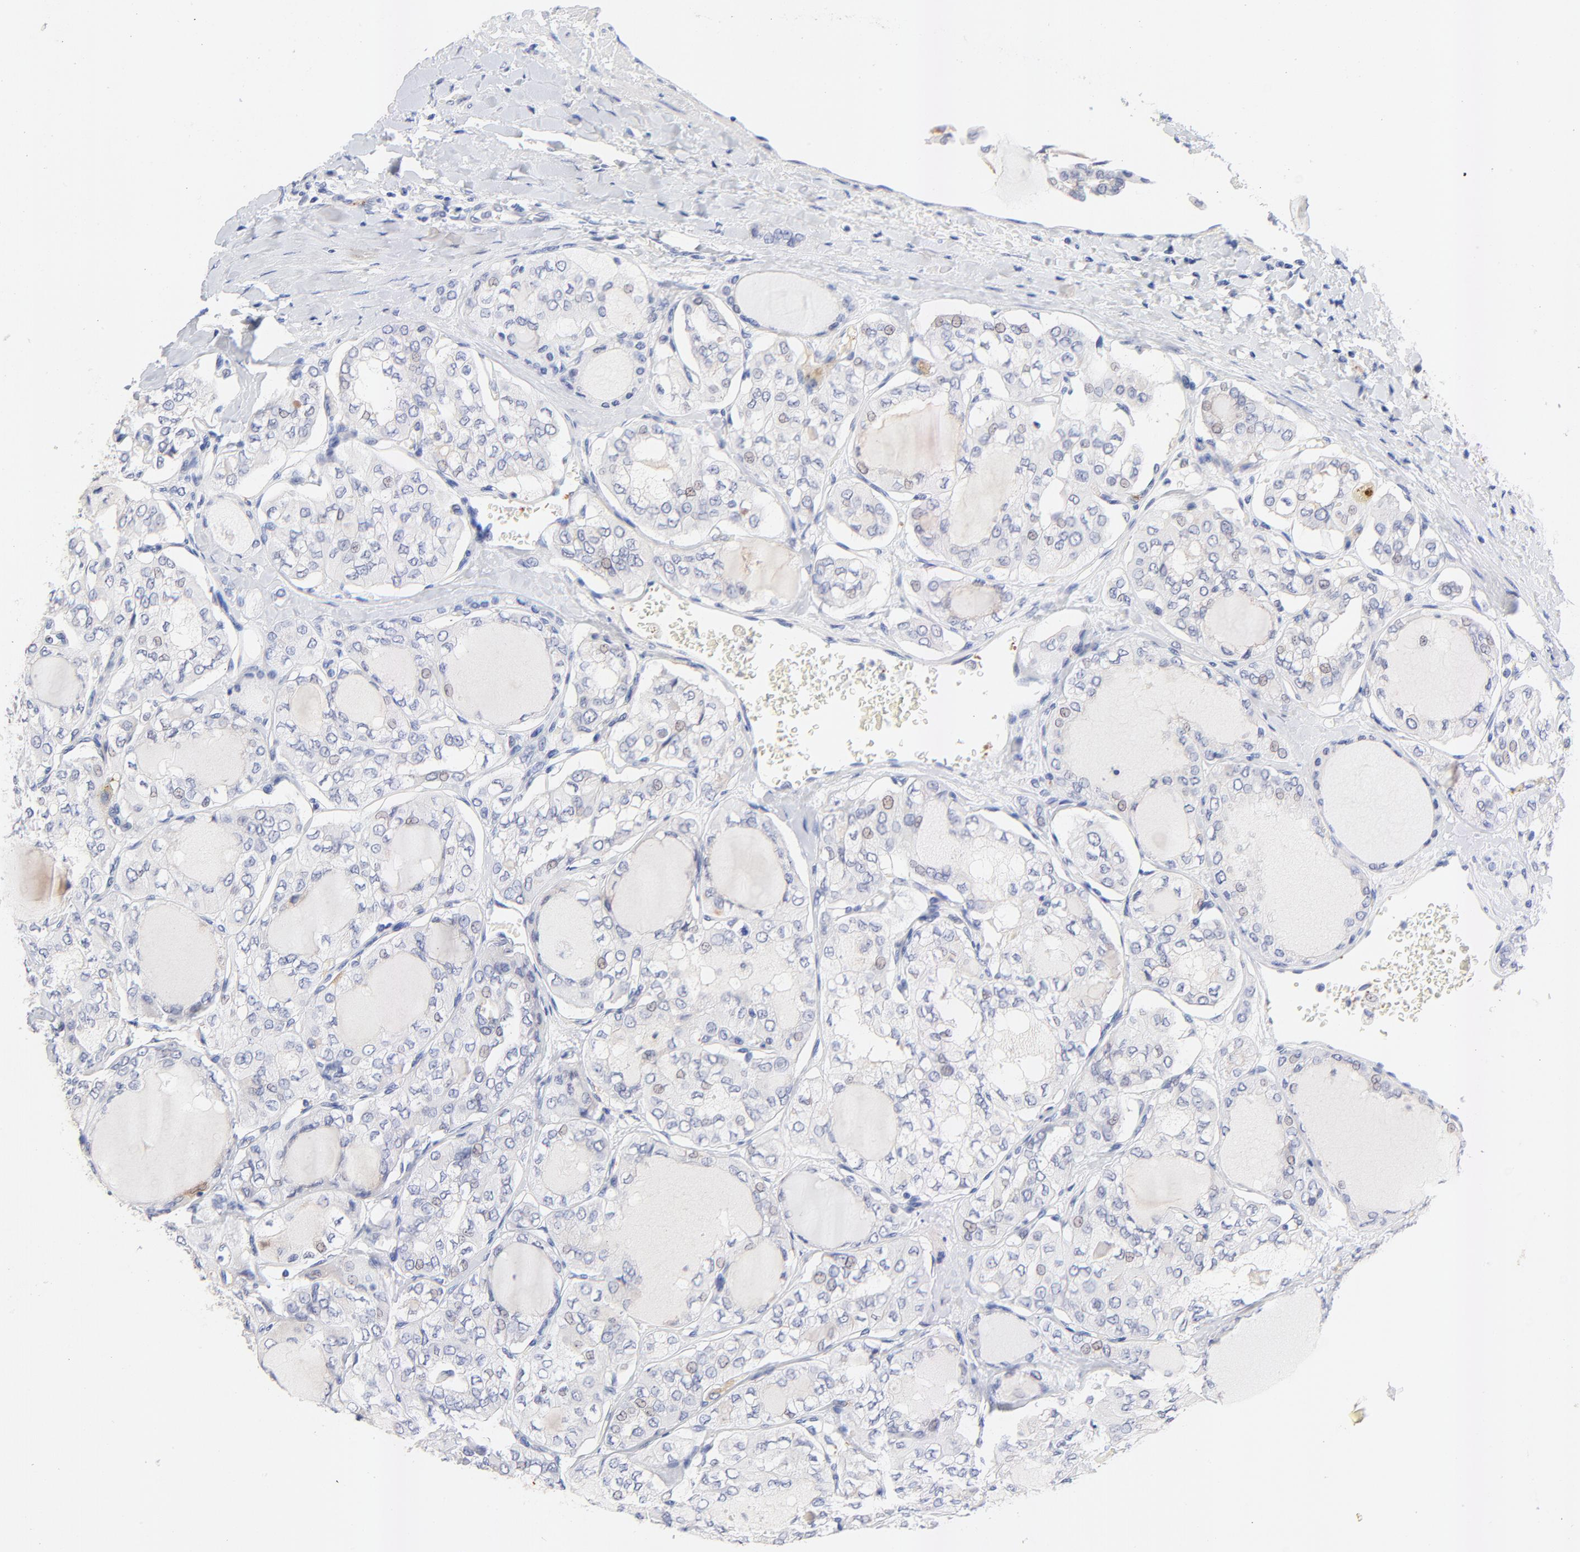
{"staining": {"intensity": "weak", "quantity": "<25%", "location": "nuclear"}, "tissue": "thyroid cancer", "cell_type": "Tumor cells", "image_type": "cancer", "snomed": [{"axis": "morphology", "description": "Papillary adenocarcinoma, NOS"}, {"axis": "topography", "description": "Thyroid gland"}], "caption": "This photomicrograph is of thyroid cancer stained with immunohistochemistry to label a protein in brown with the nuclei are counter-stained blue. There is no staining in tumor cells.", "gene": "FAM117B", "patient": {"sex": "male", "age": 20}}